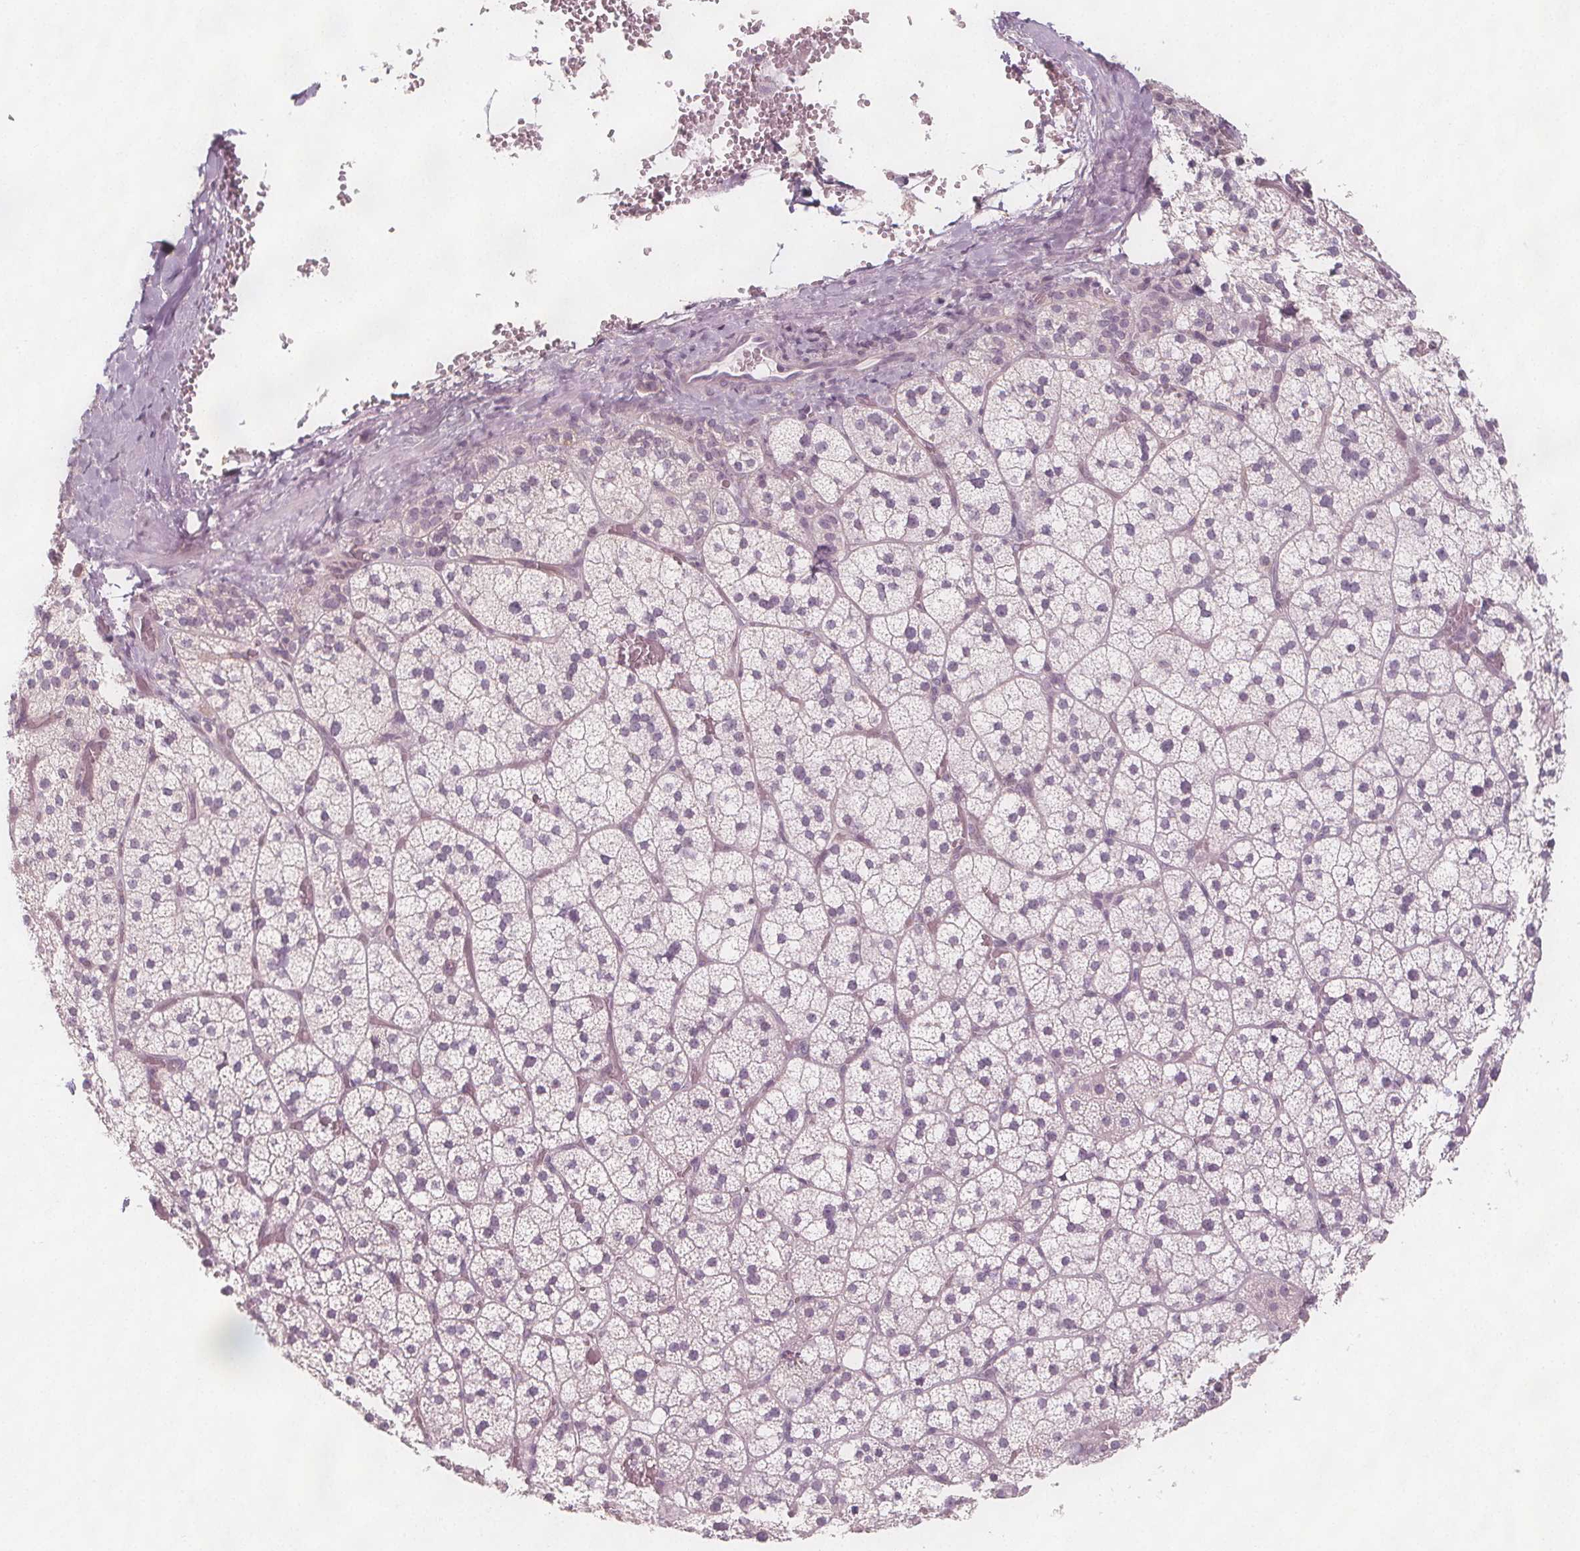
{"staining": {"intensity": "negative", "quantity": "none", "location": "none"}, "tissue": "adrenal gland", "cell_type": "Glandular cells", "image_type": "normal", "snomed": [{"axis": "morphology", "description": "Normal tissue, NOS"}, {"axis": "topography", "description": "Adrenal gland"}], "caption": "Protein analysis of normal adrenal gland exhibits no significant staining in glandular cells. The staining was performed using DAB to visualize the protein expression in brown, while the nuclei were stained in blue with hematoxylin (Magnification: 20x).", "gene": "C1orf167", "patient": {"sex": "male", "age": 53}}